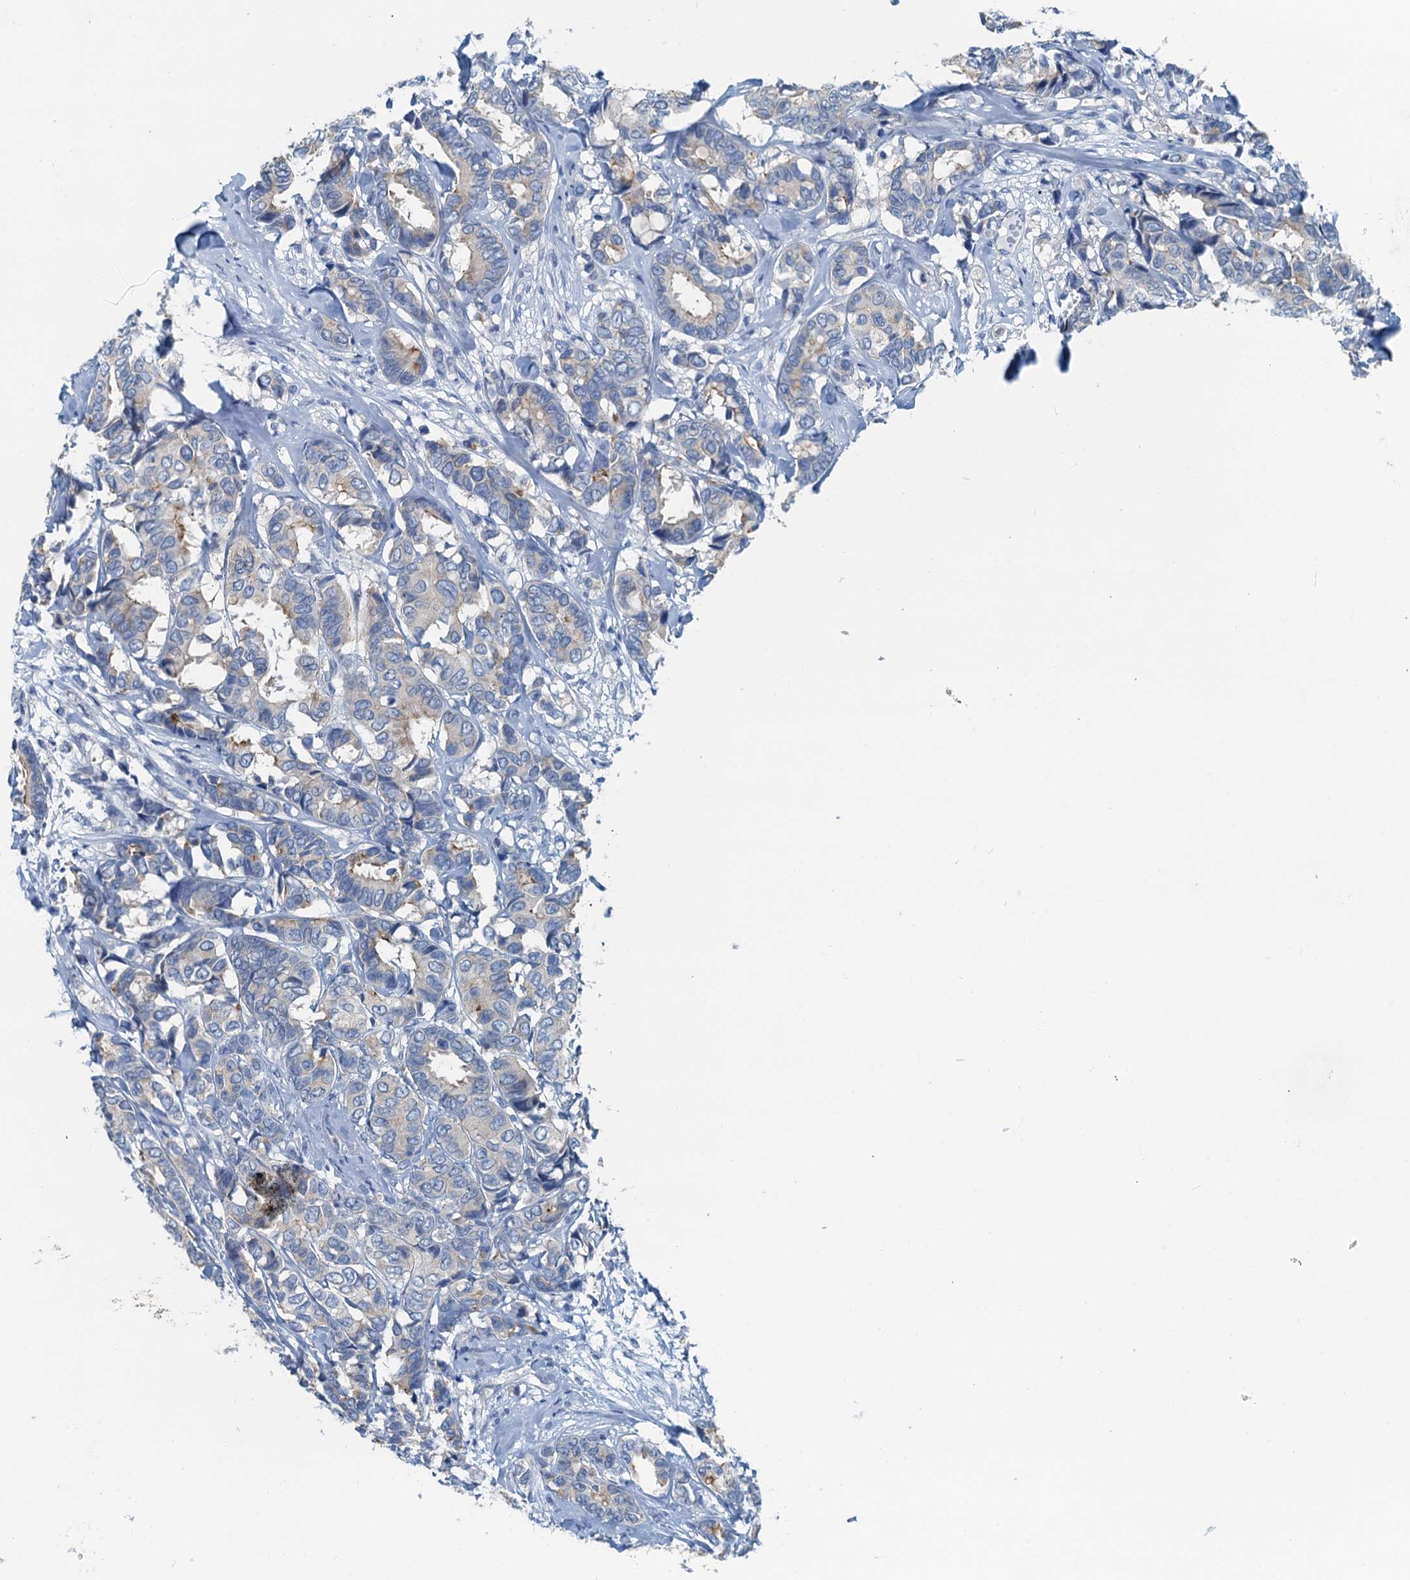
{"staining": {"intensity": "weak", "quantity": "<25%", "location": "cytoplasmic/membranous"}, "tissue": "breast cancer", "cell_type": "Tumor cells", "image_type": "cancer", "snomed": [{"axis": "morphology", "description": "Duct carcinoma"}, {"axis": "topography", "description": "Breast"}], "caption": "The immunohistochemistry micrograph has no significant staining in tumor cells of breast invasive ductal carcinoma tissue. The staining was performed using DAB (3,3'-diaminobenzidine) to visualize the protein expression in brown, while the nuclei were stained in blue with hematoxylin (Magnification: 20x).", "gene": "GFOD2", "patient": {"sex": "female", "age": 87}}